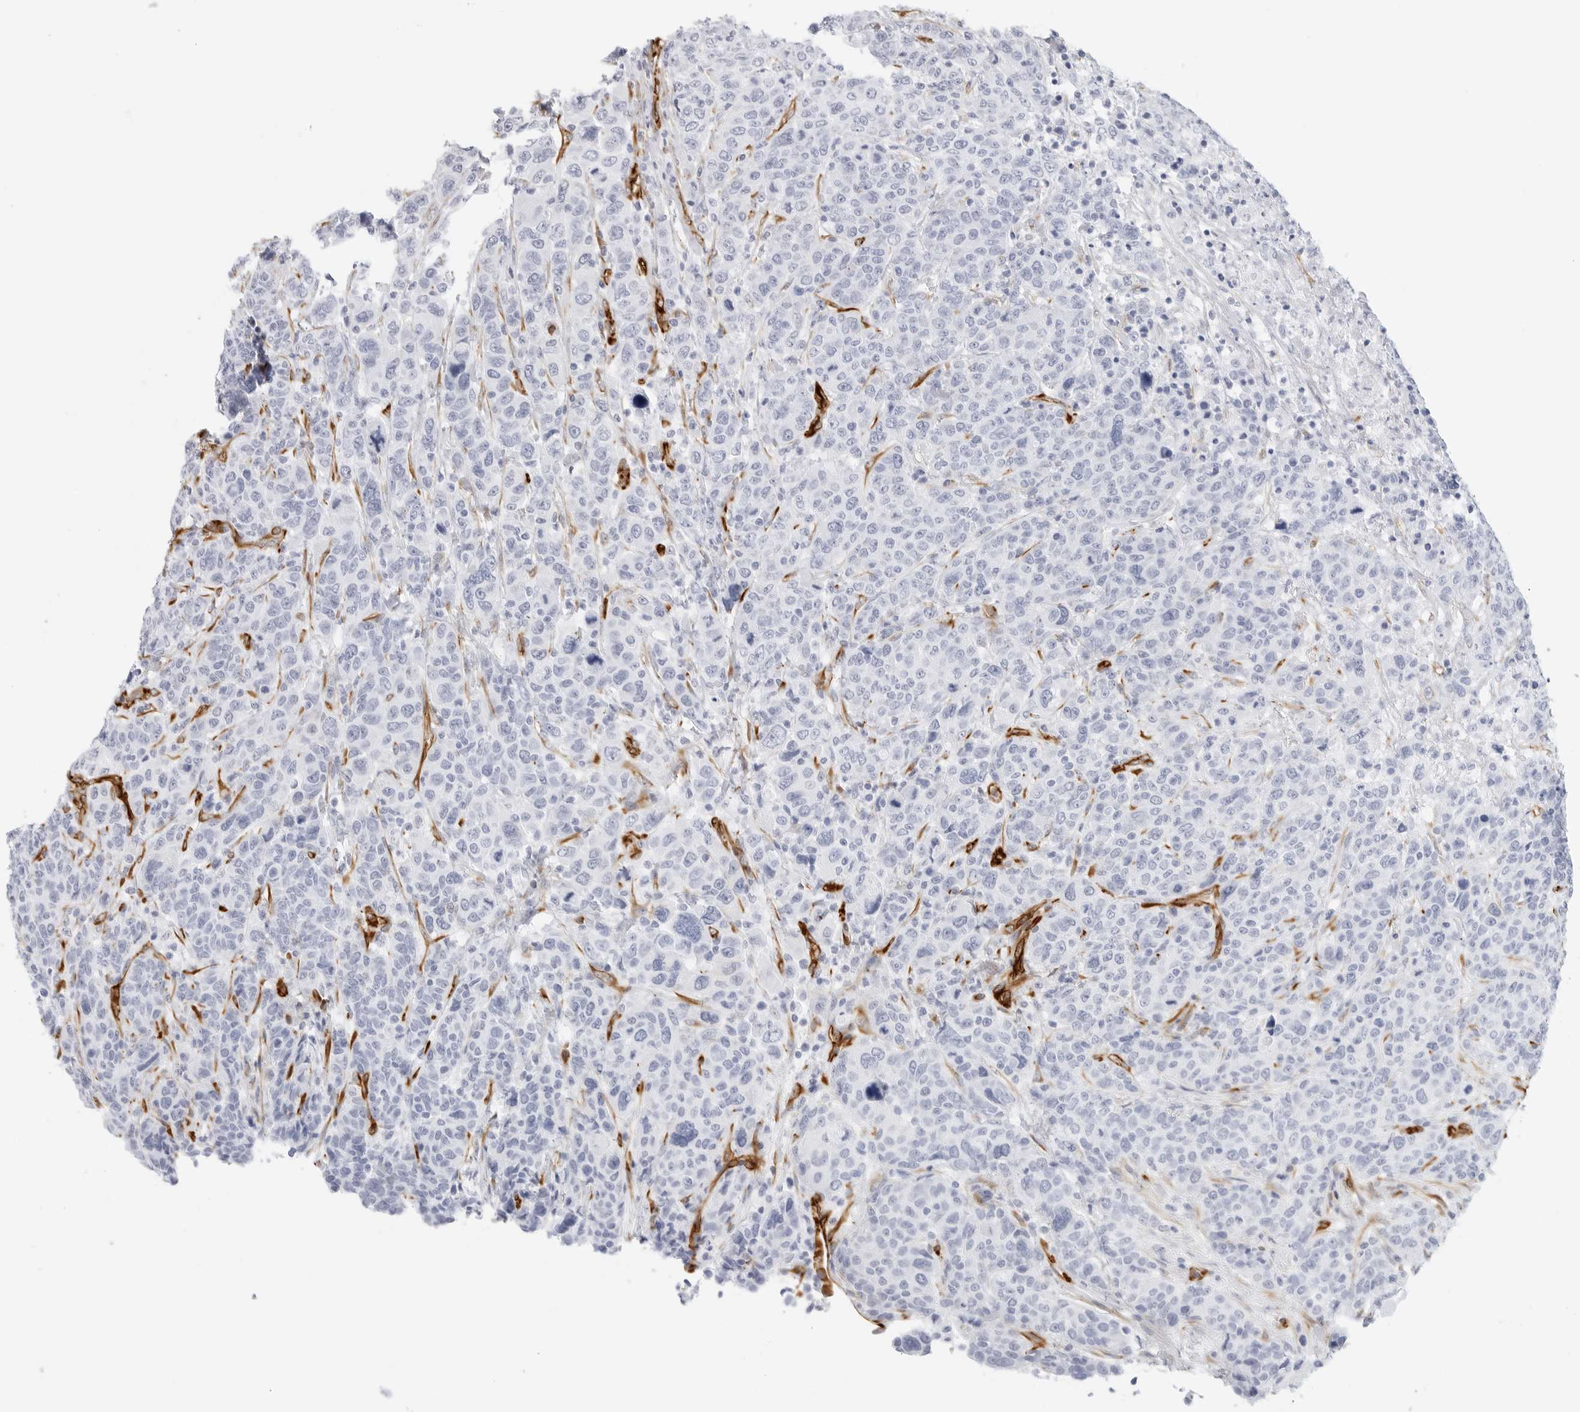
{"staining": {"intensity": "negative", "quantity": "none", "location": "none"}, "tissue": "breast cancer", "cell_type": "Tumor cells", "image_type": "cancer", "snomed": [{"axis": "morphology", "description": "Duct carcinoma"}, {"axis": "topography", "description": "Breast"}], "caption": "Protein analysis of breast cancer reveals no significant positivity in tumor cells.", "gene": "NES", "patient": {"sex": "female", "age": 37}}